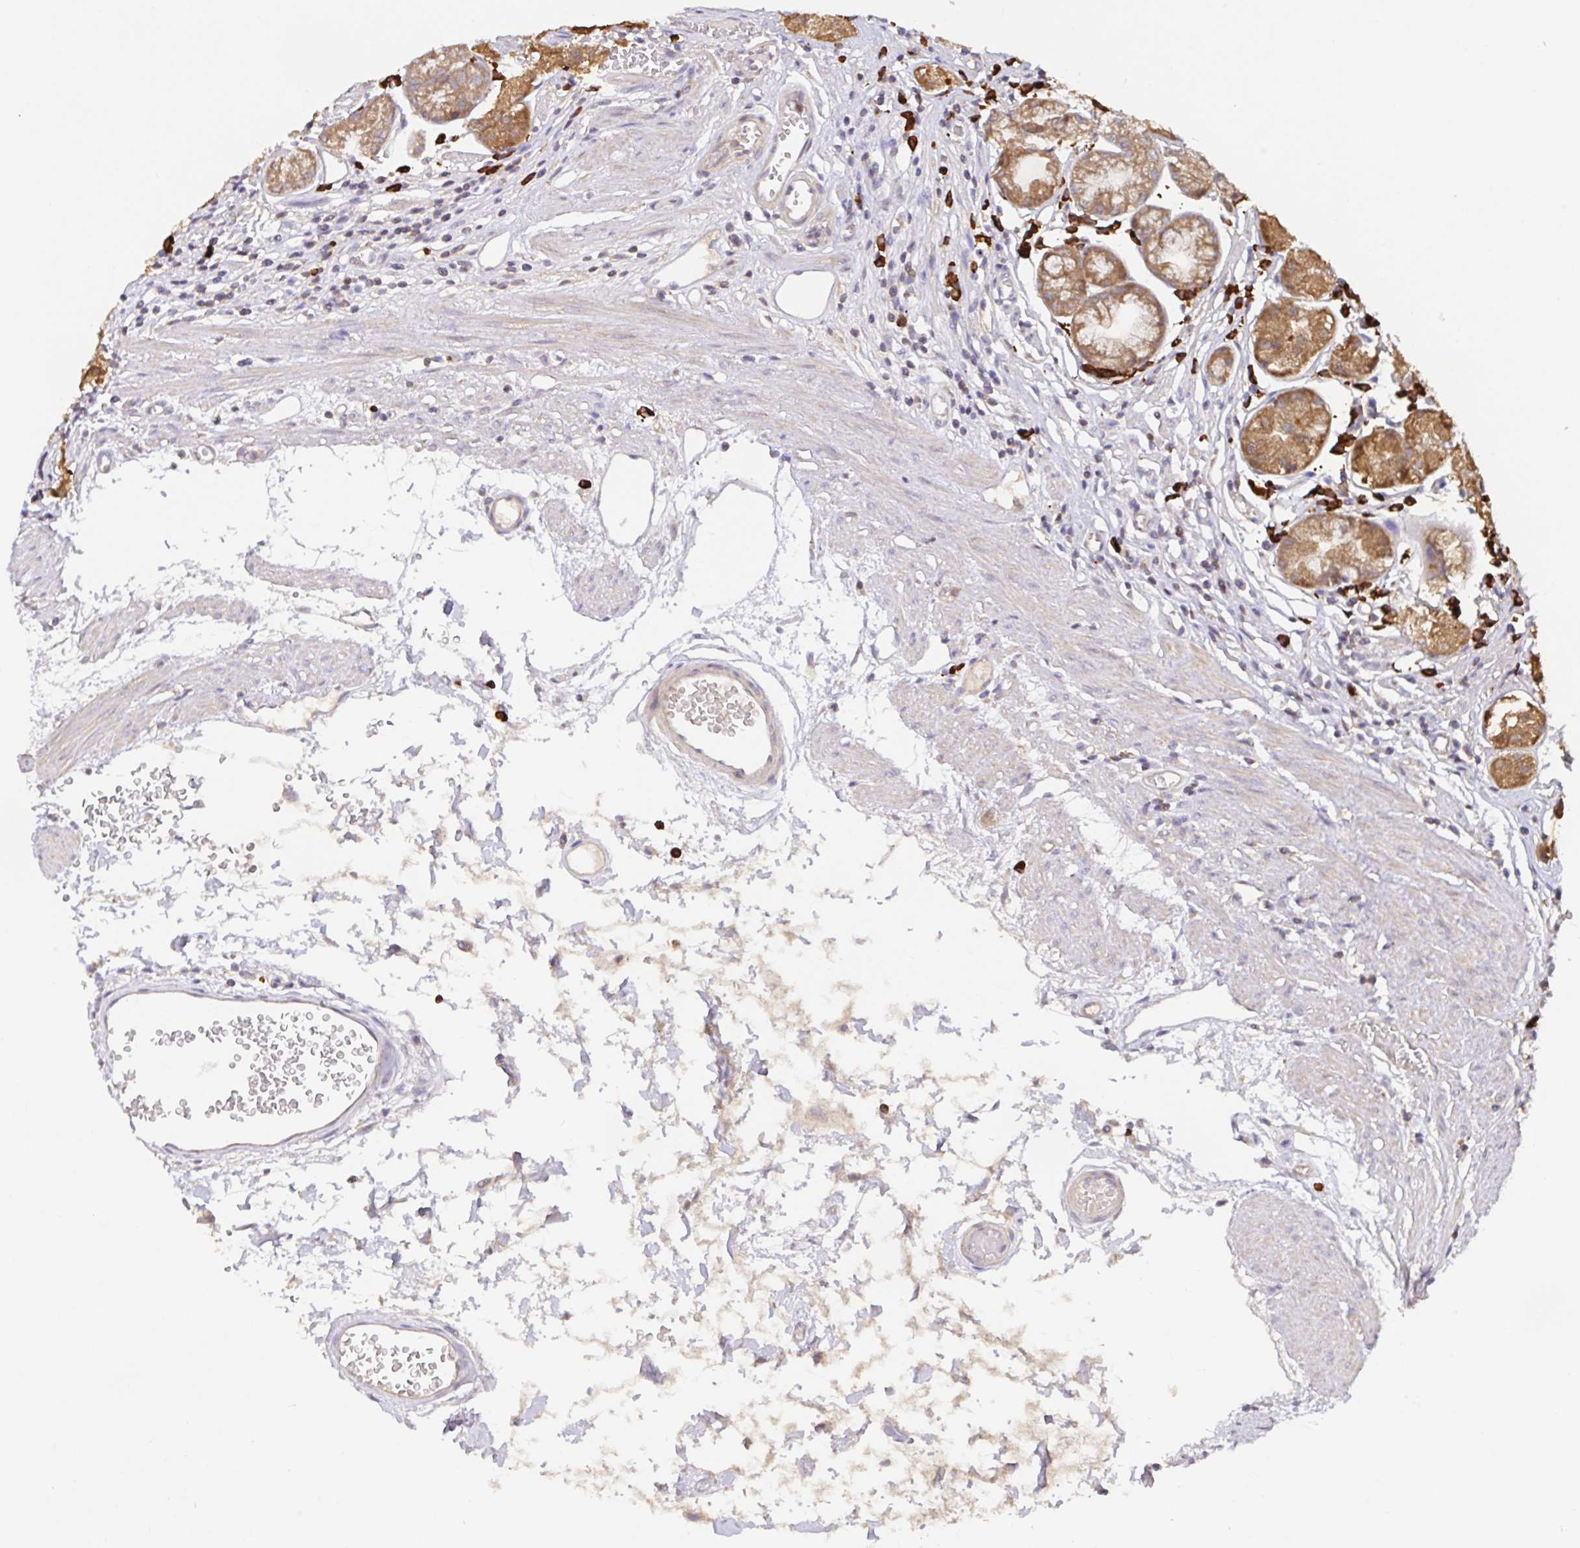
{"staining": {"intensity": "moderate", "quantity": ">75%", "location": "cytoplasmic/membranous"}, "tissue": "stomach", "cell_type": "Glandular cells", "image_type": "normal", "snomed": [{"axis": "morphology", "description": "Normal tissue, NOS"}, {"axis": "topography", "description": "Stomach"}], "caption": "IHC (DAB (3,3'-diaminobenzidine)) staining of benign human stomach demonstrates moderate cytoplasmic/membranous protein positivity in about >75% of glandular cells.", "gene": "HAGH", "patient": {"sex": "male", "age": 55}}